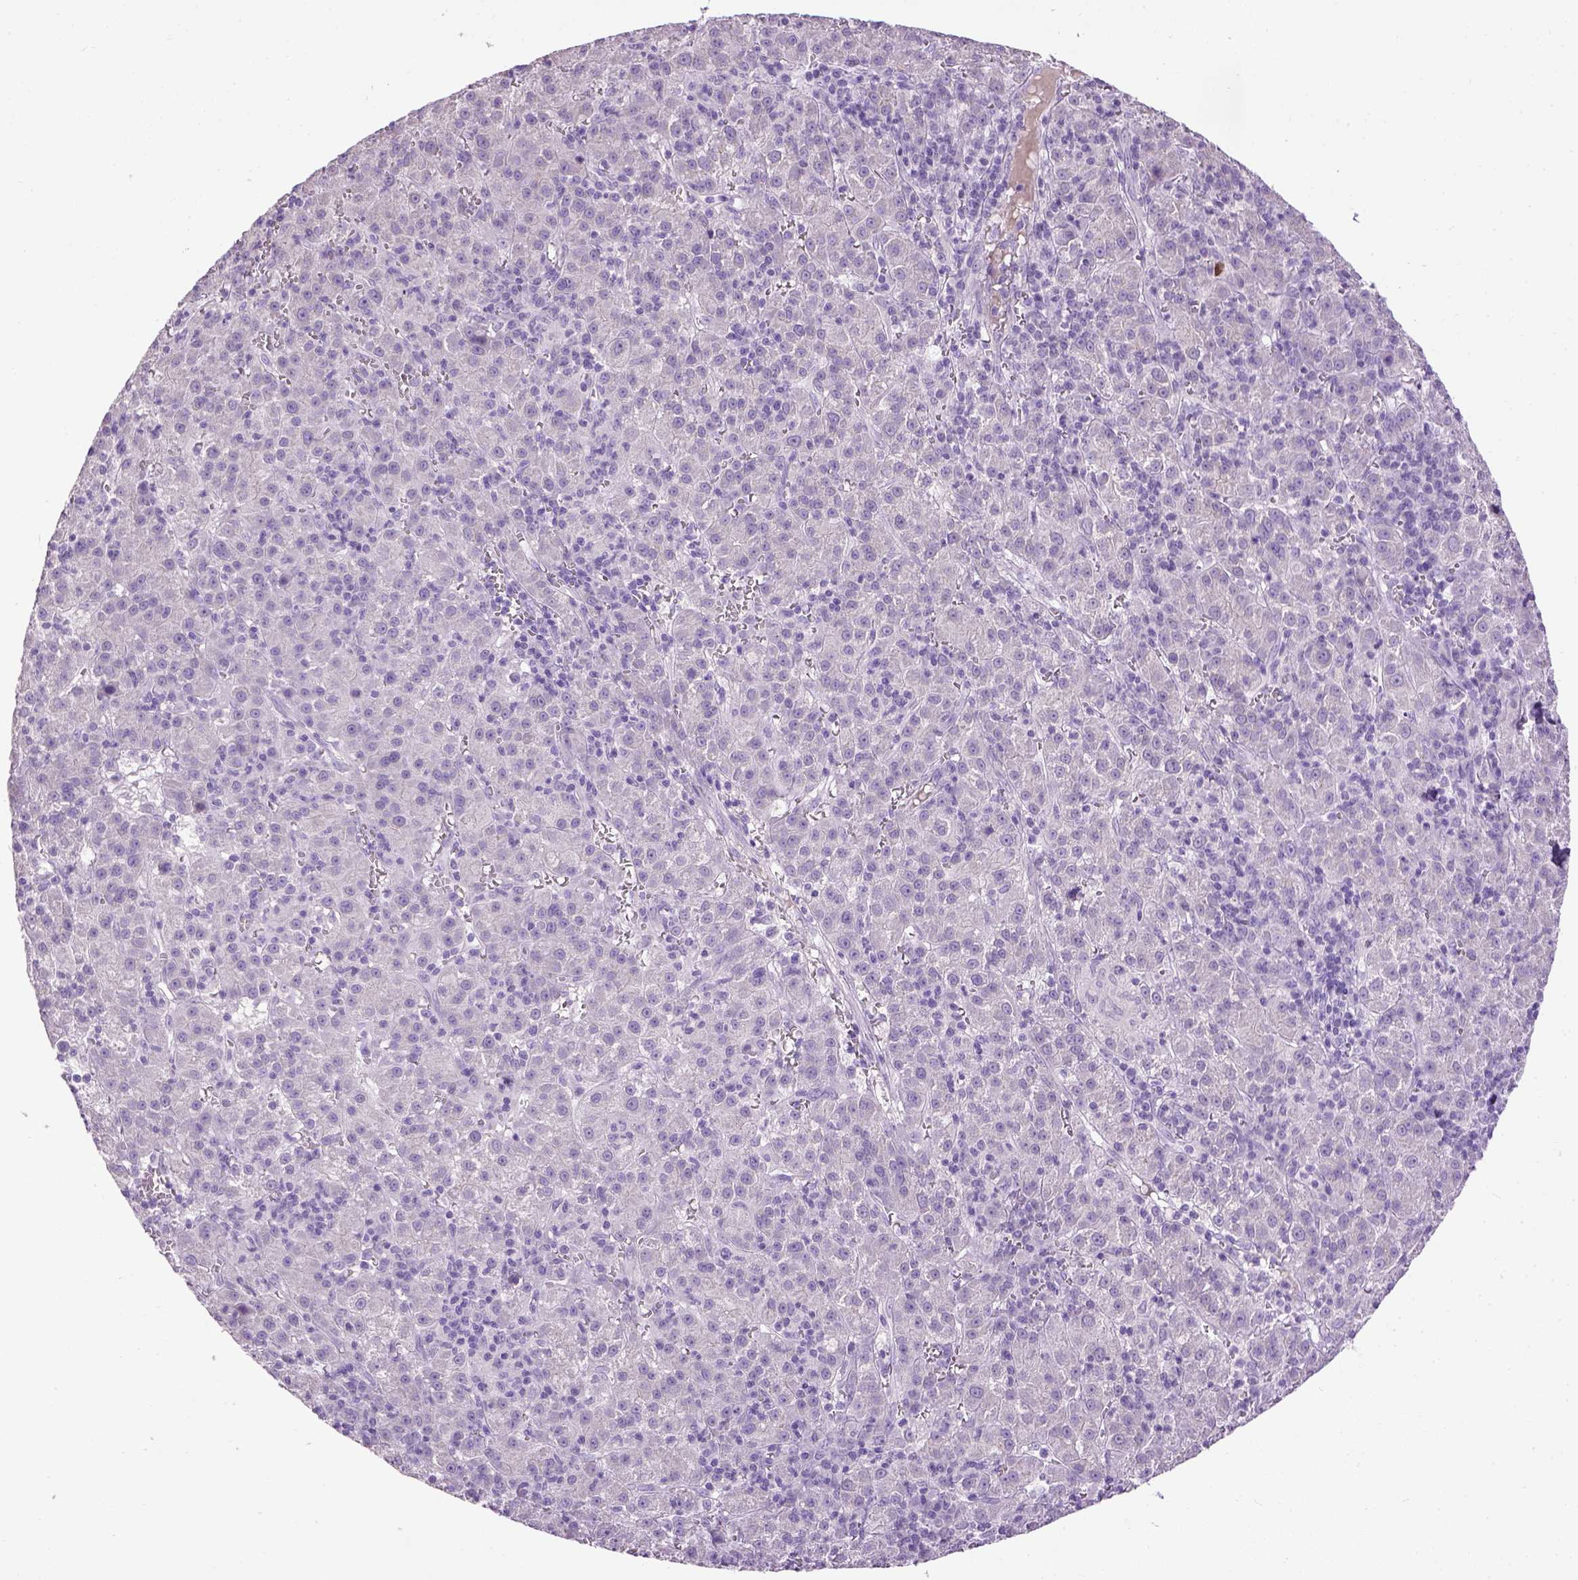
{"staining": {"intensity": "negative", "quantity": "none", "location": "none"}, "tissue": "liver cancer", "cell_type": "Tumor cells", "image_type": "cancer", "snomed": [{"axis": "morphology", "description": "Carcinoma, Hepatocellular, NOS"}, {"axis": "topography", "description": "Liver"}], "caption": "Protein analysis of liver hepatocellular carcinoma shows no significant staining in tumor cells.", "gene": "CYP24A1", "patient": {"sex": "female", "age": 60}}